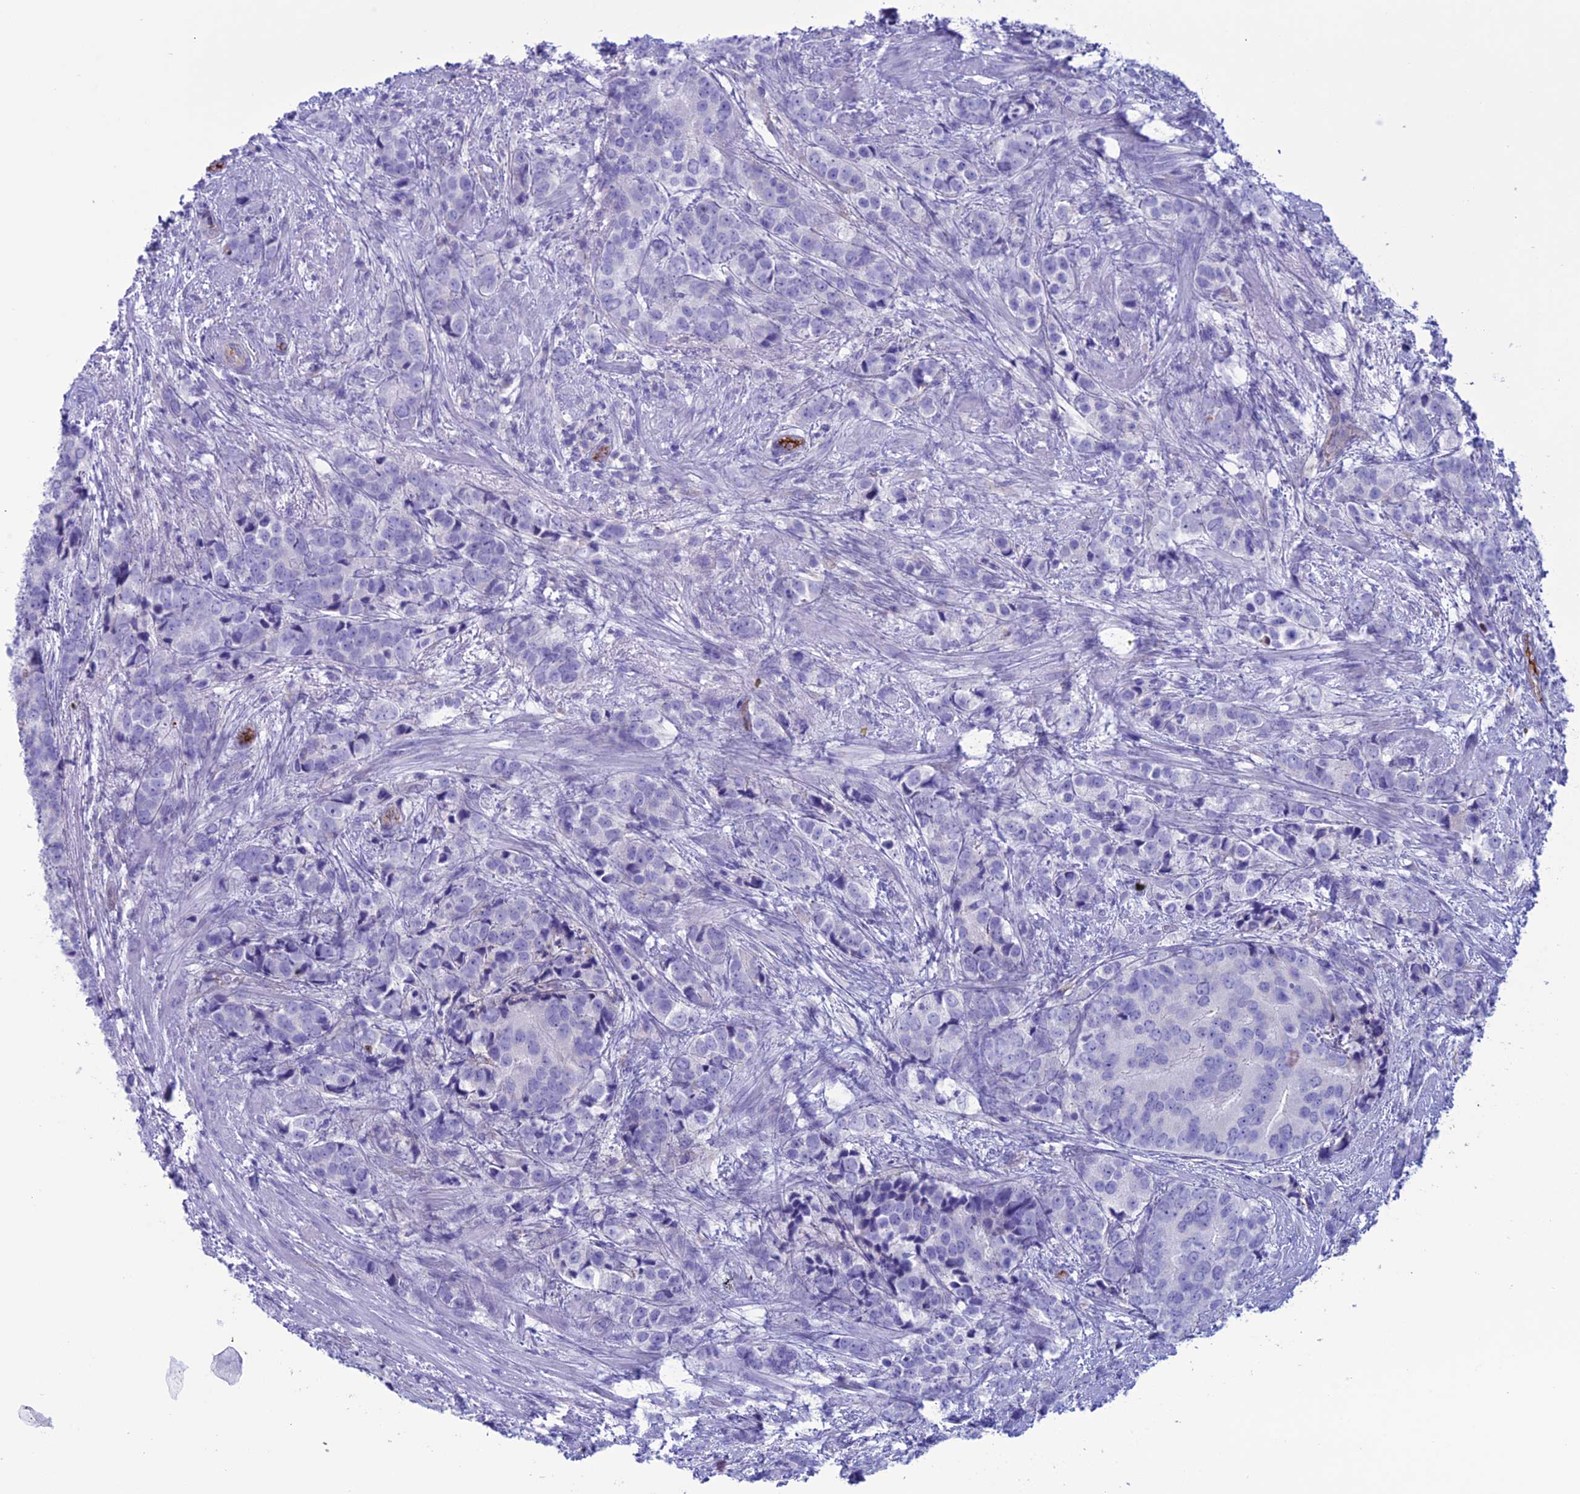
{"staining": {"intensity": "negative", "quantity": "none", "location": "none"}, "tissue": "prostate cancer", "cell_type": "Tumor cells", "image_type": "cancer", "snomed": [{"axis": "morphology", "description": "Adenocarcinoma, High grade"}, {"axis": "topography", "description": "Prostate"}], "caption": "The photomicrograph displays no significant staining in tumor cells of prostate cancer (high-grade adenocarcinoma).", "gene": "CDC42EP5", "patient": {"sex": "male", "age": 62}}